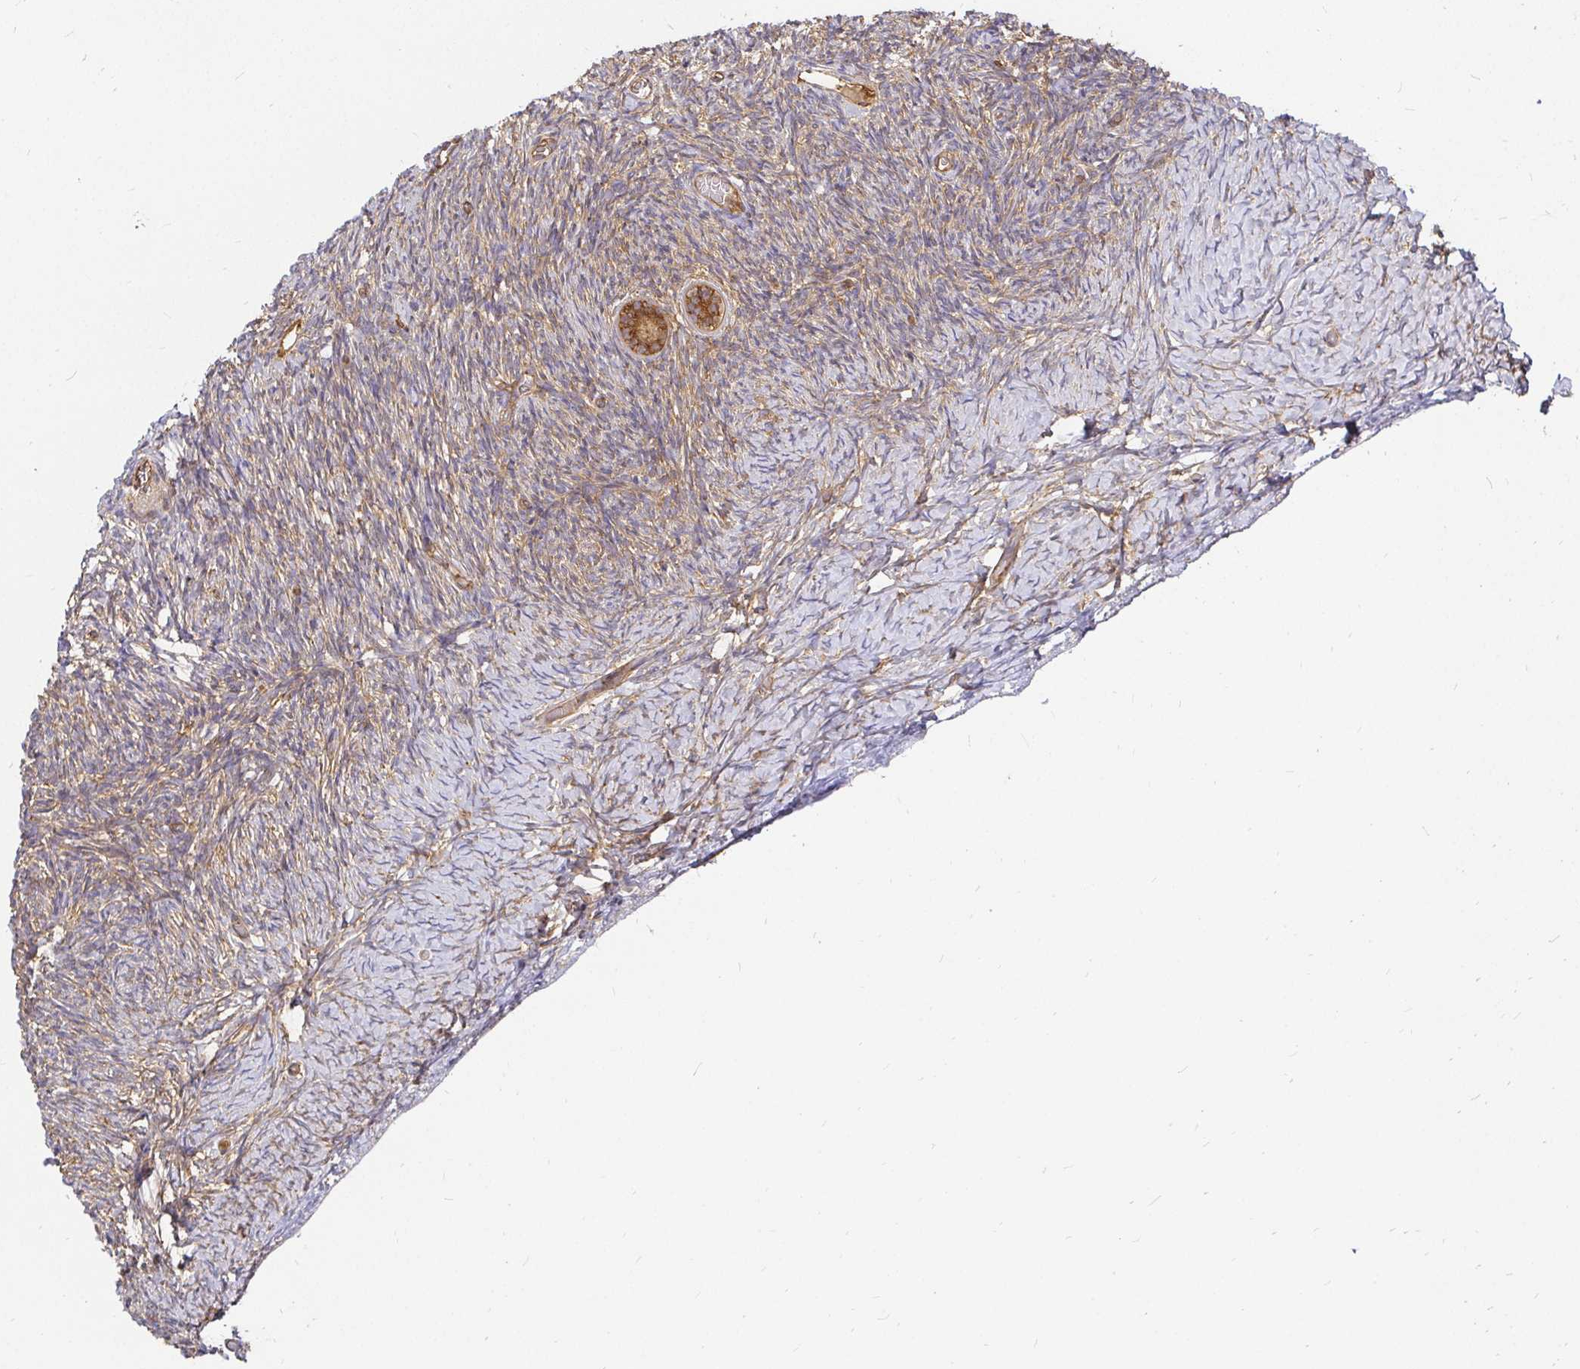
{"staining": {"intensity": "strong", "quantity": ">75%", "location": "cytoplasmic/membranous"}, "tissue": "ovary", "cell_type": "Follicle cells", "image_type": "normal", "snomed": [{"axis": "morphology", "description": "Normal tissue, NOS"}, {"axis": "topography", "description": "Ovary"}], "caption": "Immunohistochemical staining of unremarkable ovary exhibits >75% levels of strong cytoplasmic/membranous protein staining in approximately >75% of follicle cells.", "gene": "KIF5B", "patient": {"sex": "female", "age": 39}}